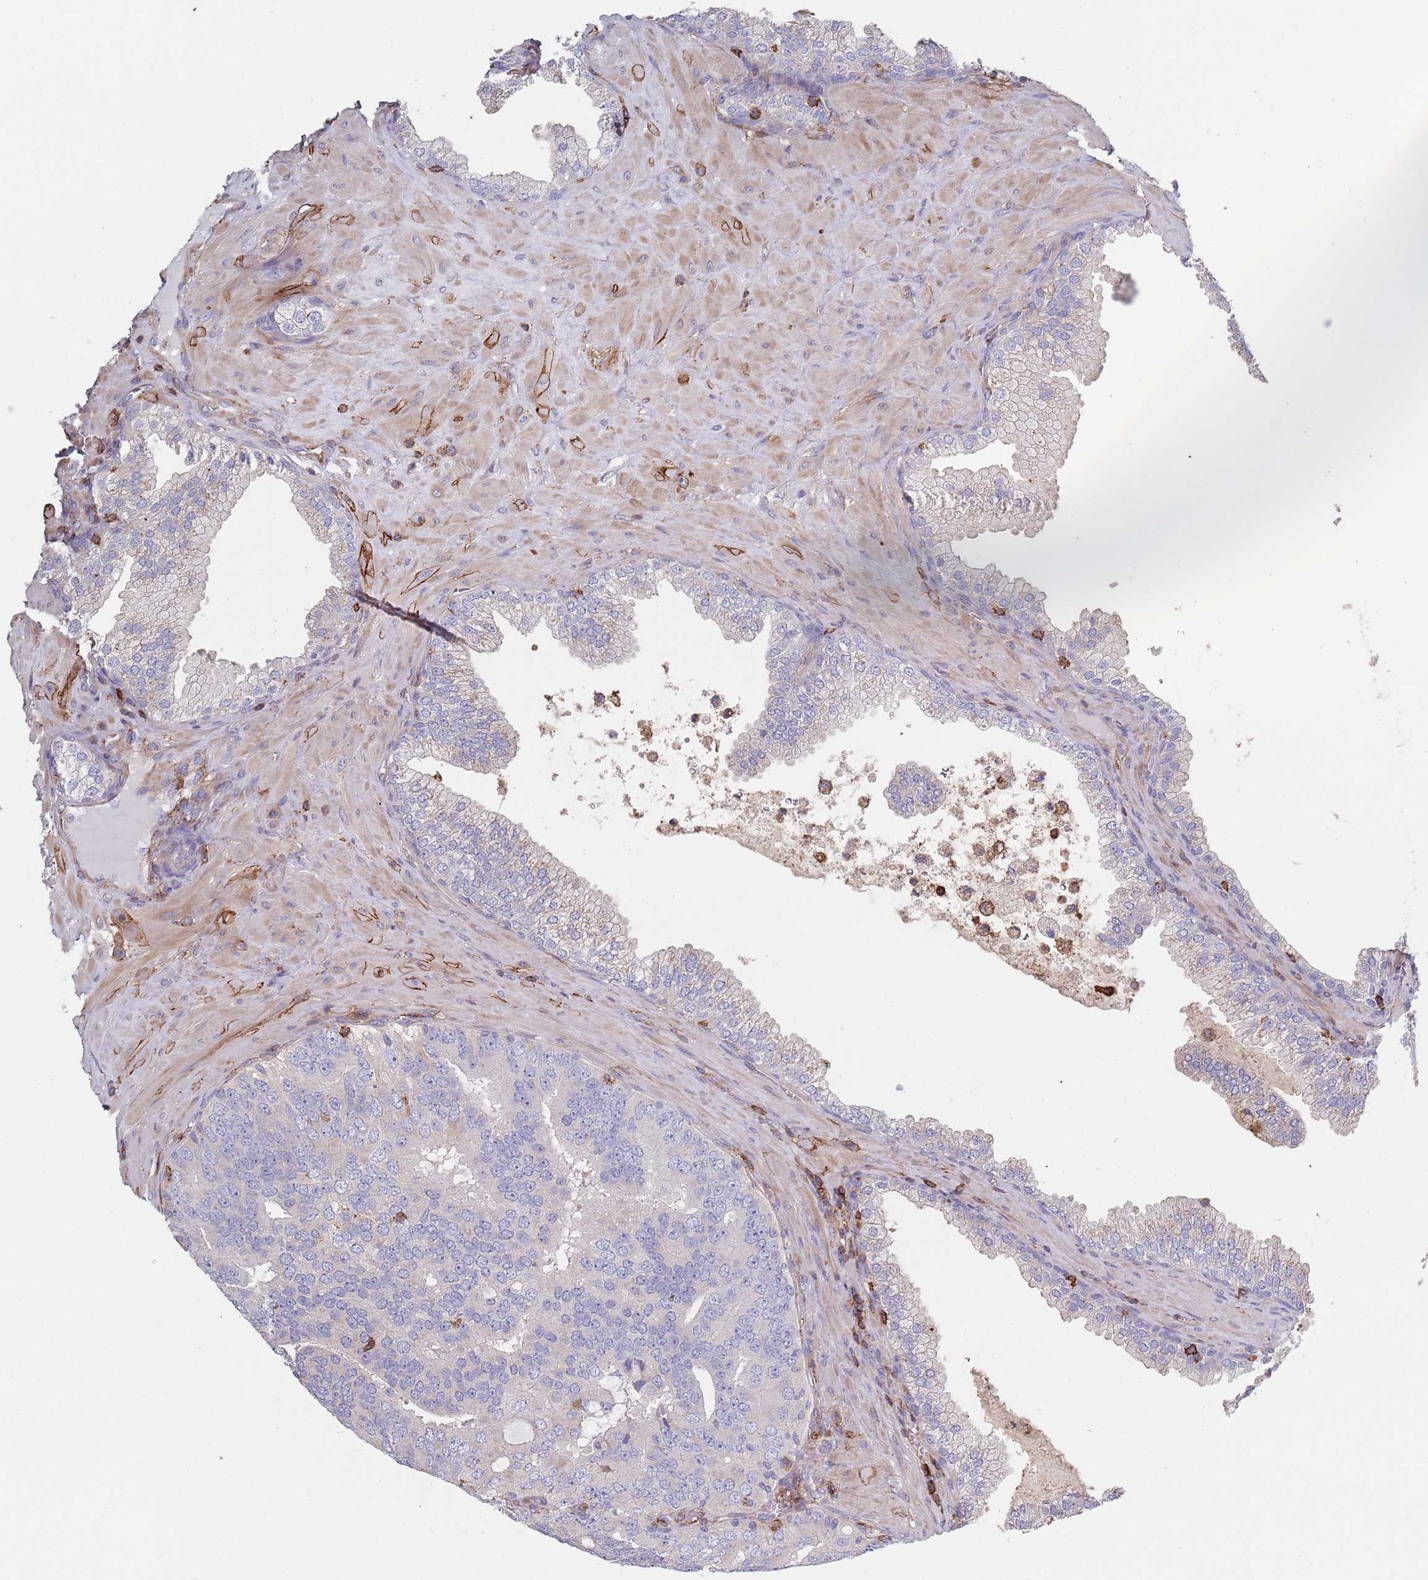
{"staining": {"intensity": "negative", "quantity": "none", "location": "none"}, "tissue": "prostate cancer", "cell_type": "Tumor cells", "image_type": "cancer", "snomed": [{"axis": "morphology", "description": "Adenocarcinoma, High grade"}, {"axis": "topography", "description": "Prostate"}], "caption": "Immunohistochemistry (IHC) image of human prostate high-grade adenocarcinoma stained for a protein (brown), which exhibits no expression in tumor cells.", "gene": "RNF144A", "patient": {"sex": "male", "age": 55}}